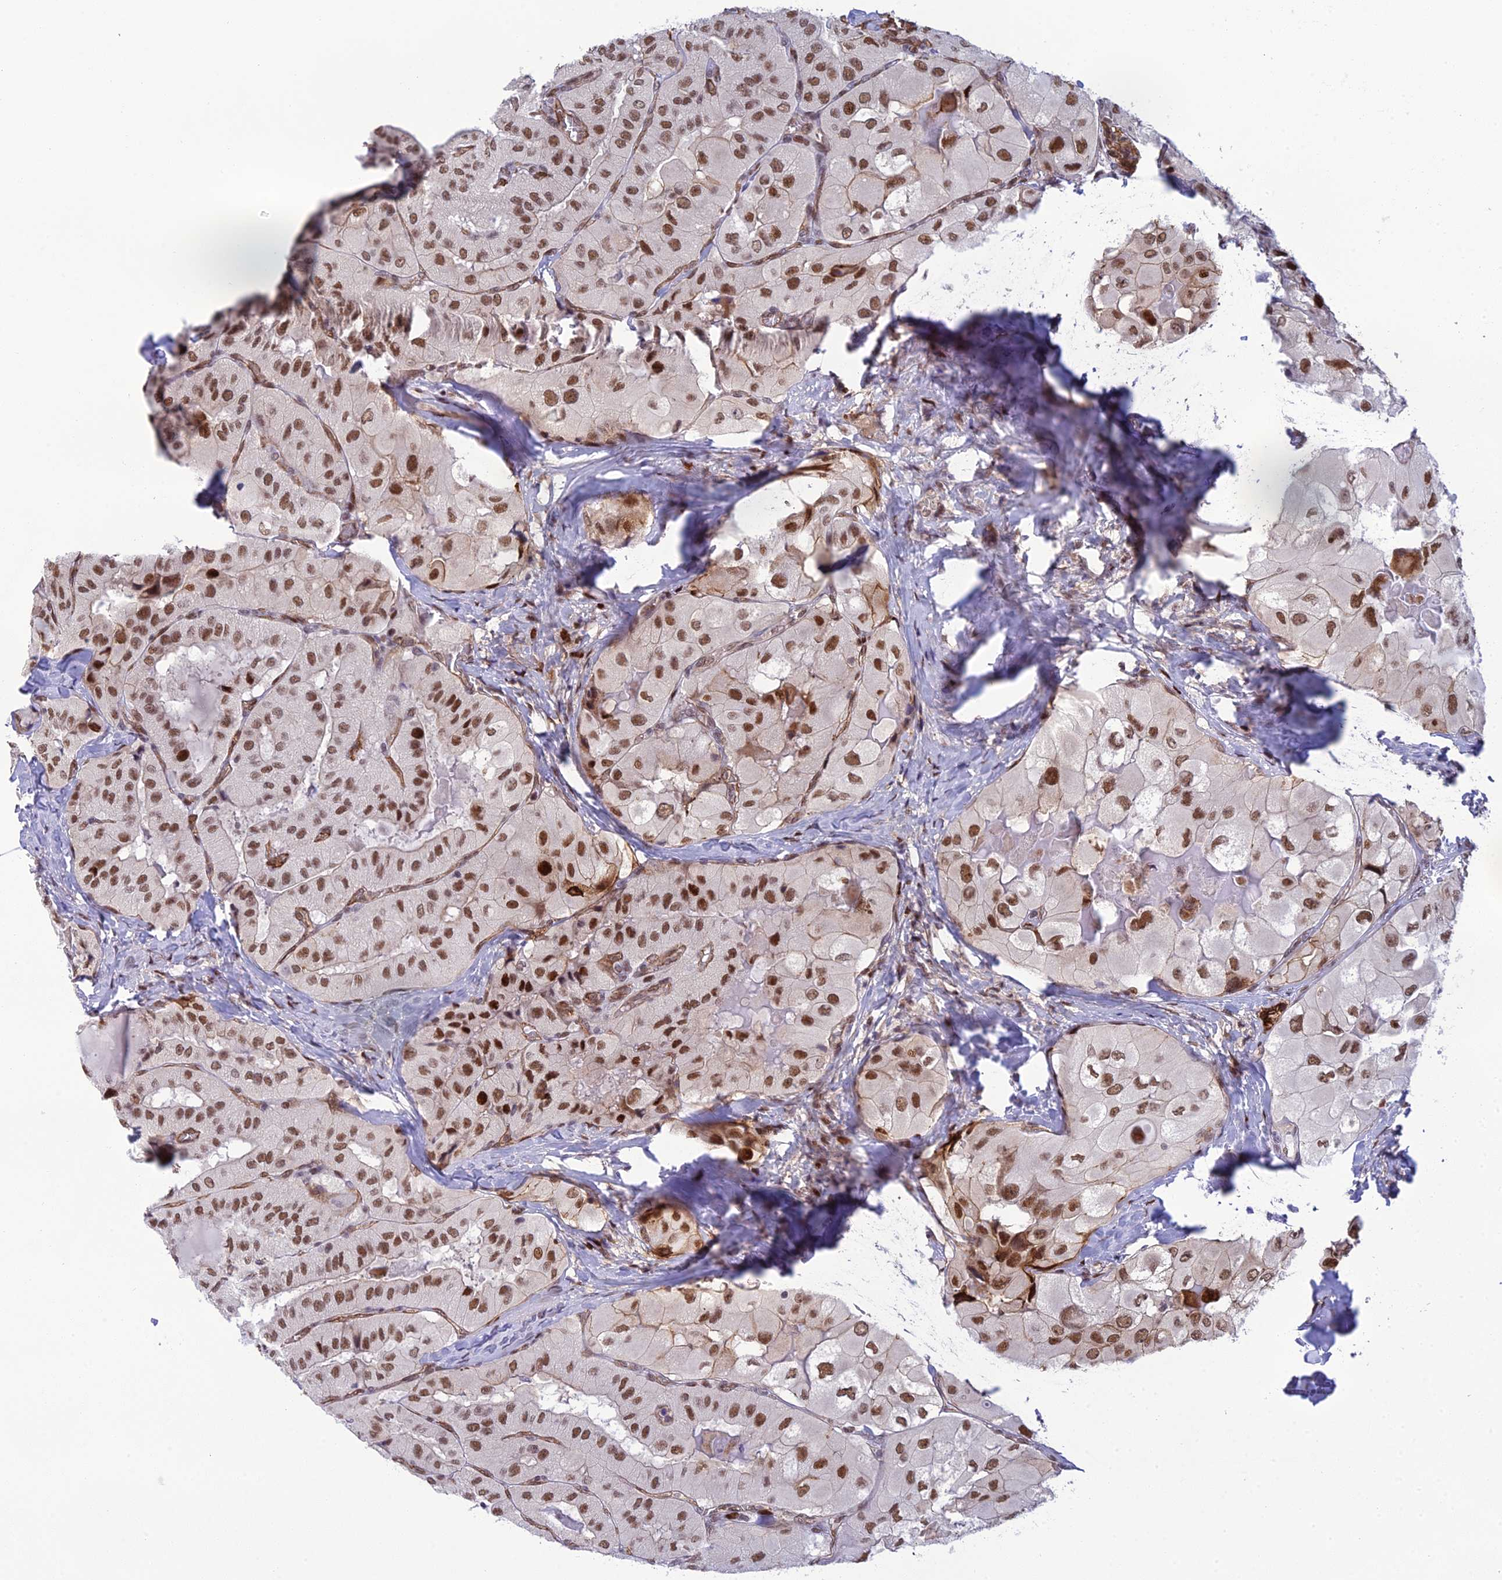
{"staining": {"intensity": "moderate", "quantity": ">75%", "location": "nuclear"}, "tissue": "thyroid cancer", "cell_type": "Tumor cells", "image_type": "cancer", "snomed": [{"axis": "morphology", "description": "Normal tissue, NOS"}, {"axis": "morphology", "description": "Papillary adenocarcinoma, NOS"}, {"axis": "topography", "description": "Thyroid gland"}], "caption": "High-power microscopy captured an immunohistochemistry histopathology image of papillary adenocarcinoma (thyroid), revealing moderate nuclear staining in about >75% of tumor cells. The staining is performed using DAB (3,3'-diaminobenzidine) brown chromogen to label protein expression. The nuclei are counter-stained blue using hematoxylin.", "gene": "RANBP3", "patient": {"sex": "female", "age": 59}}